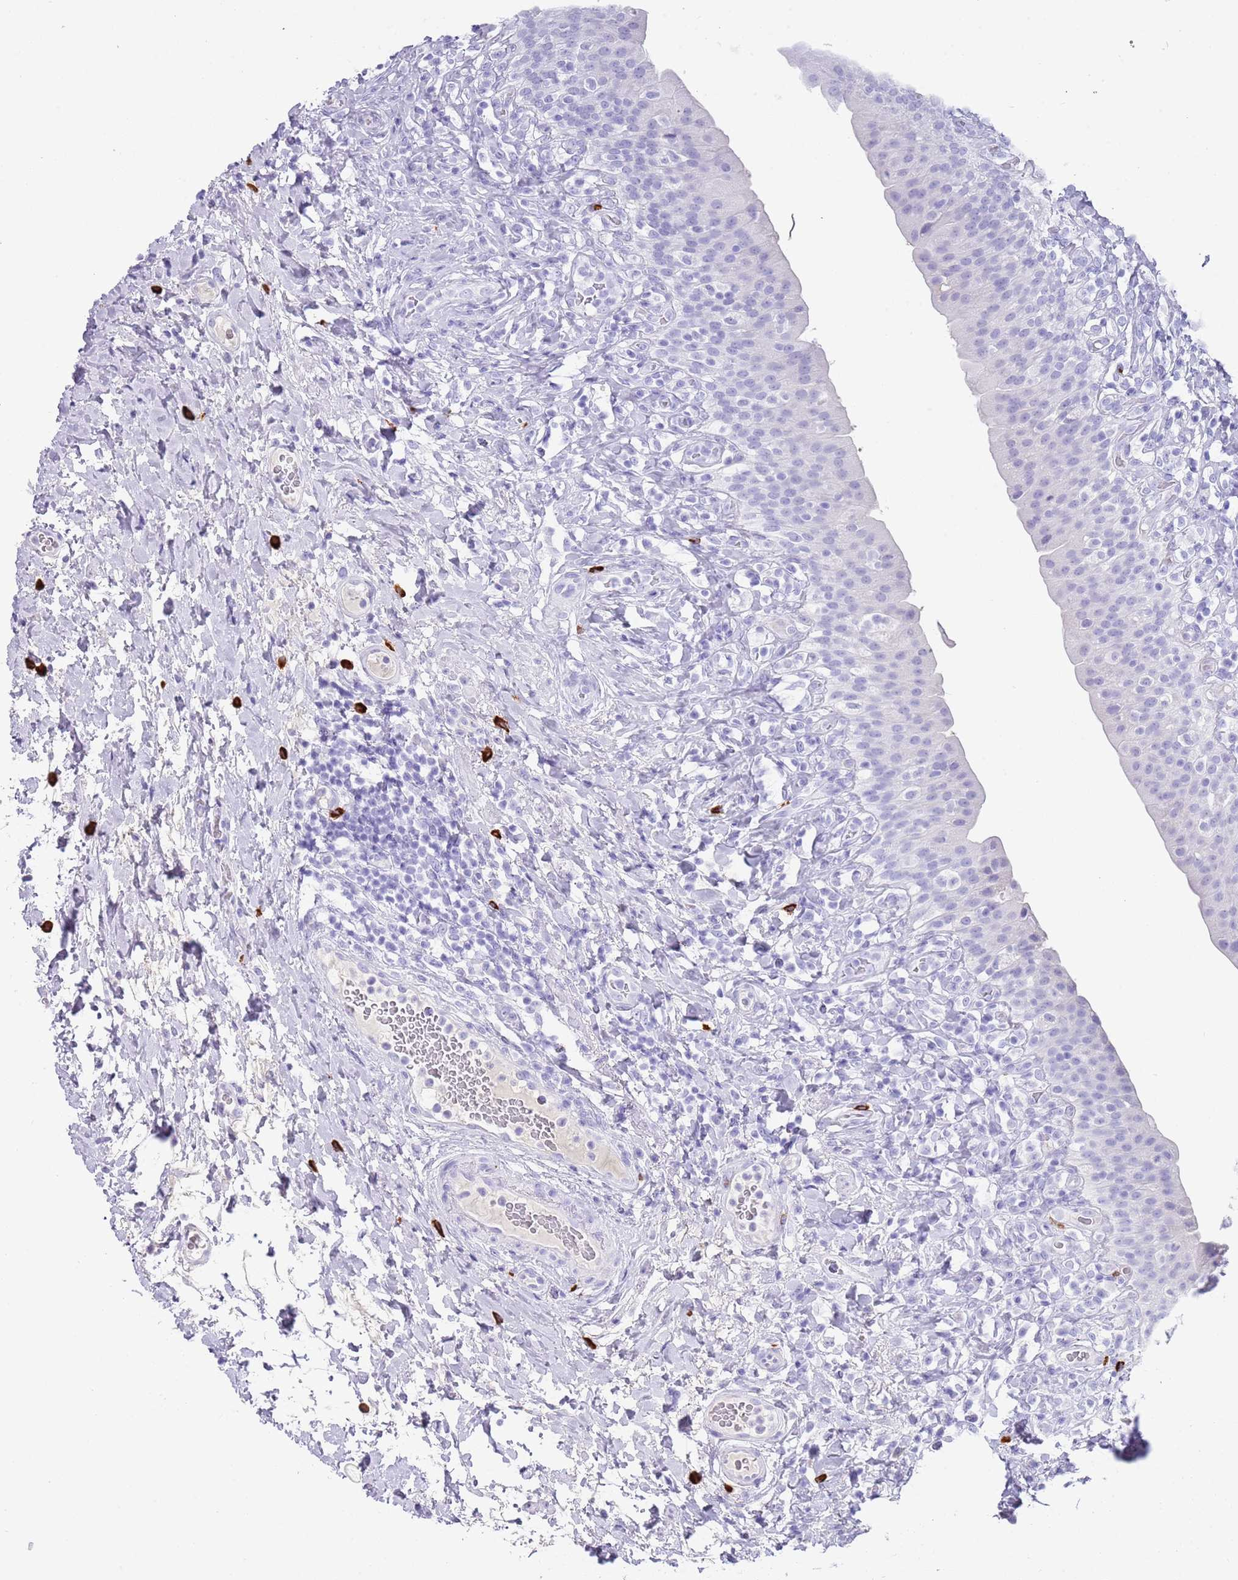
{"staining": {"intensity": "negative", "quantity": "none", "location": "none"}, "tissue": "urinary bladder", "cell_type": "Urothelial cells", "image_type": "normal", "snomed": [{"axis": "morphology", "description": "Normal tissue, NOS"}, {"axis": "morphology", "description": "Inflammation, NOS"}, {"axis": "topography", "description": "Urinary bladder"}], "caption": "Human urinary bladder stained for a protein using immunohistochemistry exhibits no expression in urothelial cells.", "gene": "MYADML2", "patient": {"sex": "male", "age": 64}}